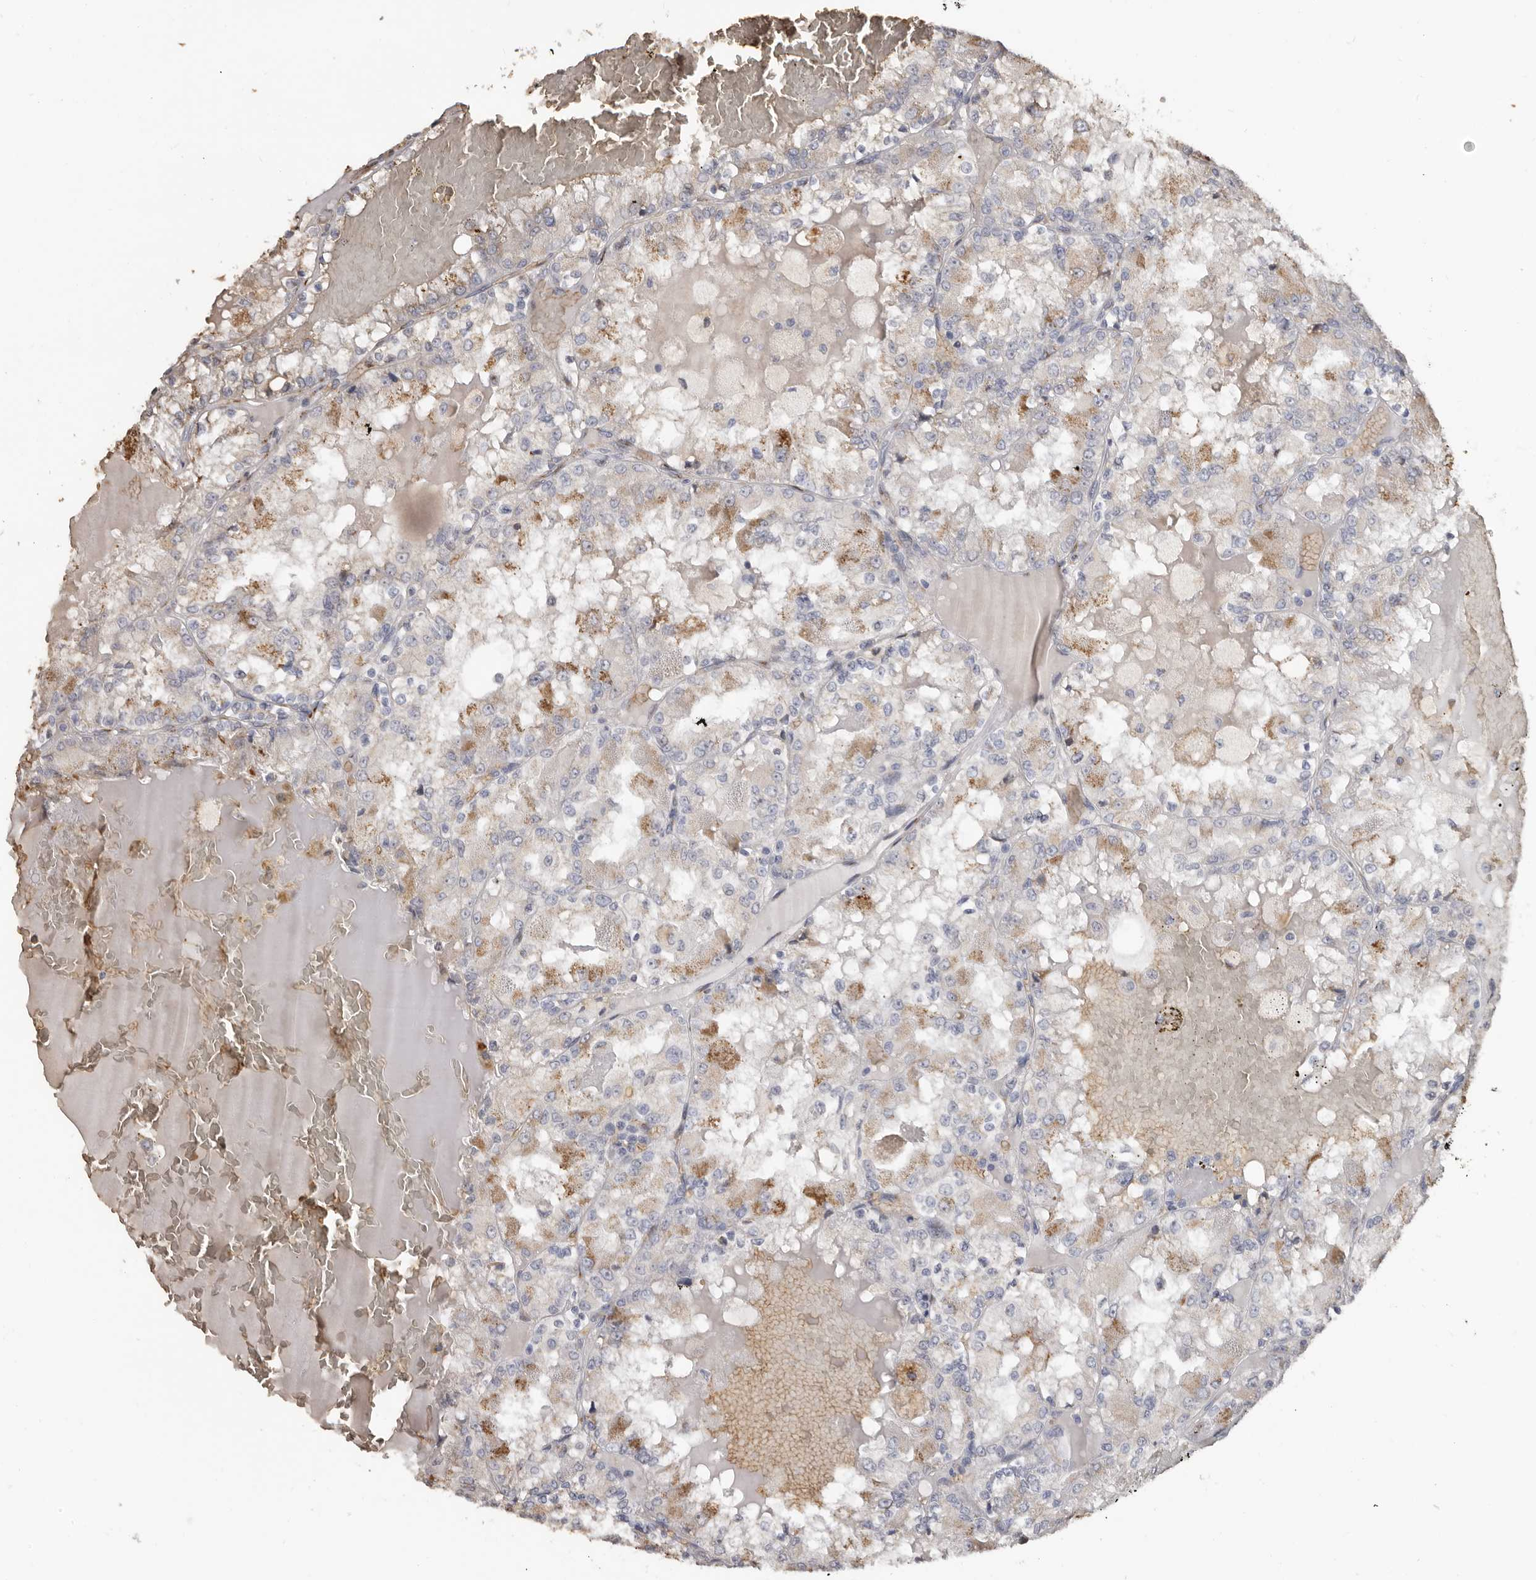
{"staining": {"intensity": "weak", "quantity": "<25%", "location": "cytoplasmic/membranous"}, "tissue": "renal cancer", "cell_type": "Tumor cells", "image_type": "cancer", "snomed": [{"axis": "morphology", "description": "Adenocarcinoma, NOS"}, {"axis": "topography", "description": "Kidney"}], "caption": "Human renal cancer (adenocarcinoma) stained for a protein using IHC shows no expression in tumor cells.", "gene": "ENTREP1", "patient": {"sex": "female", "age": 56}}